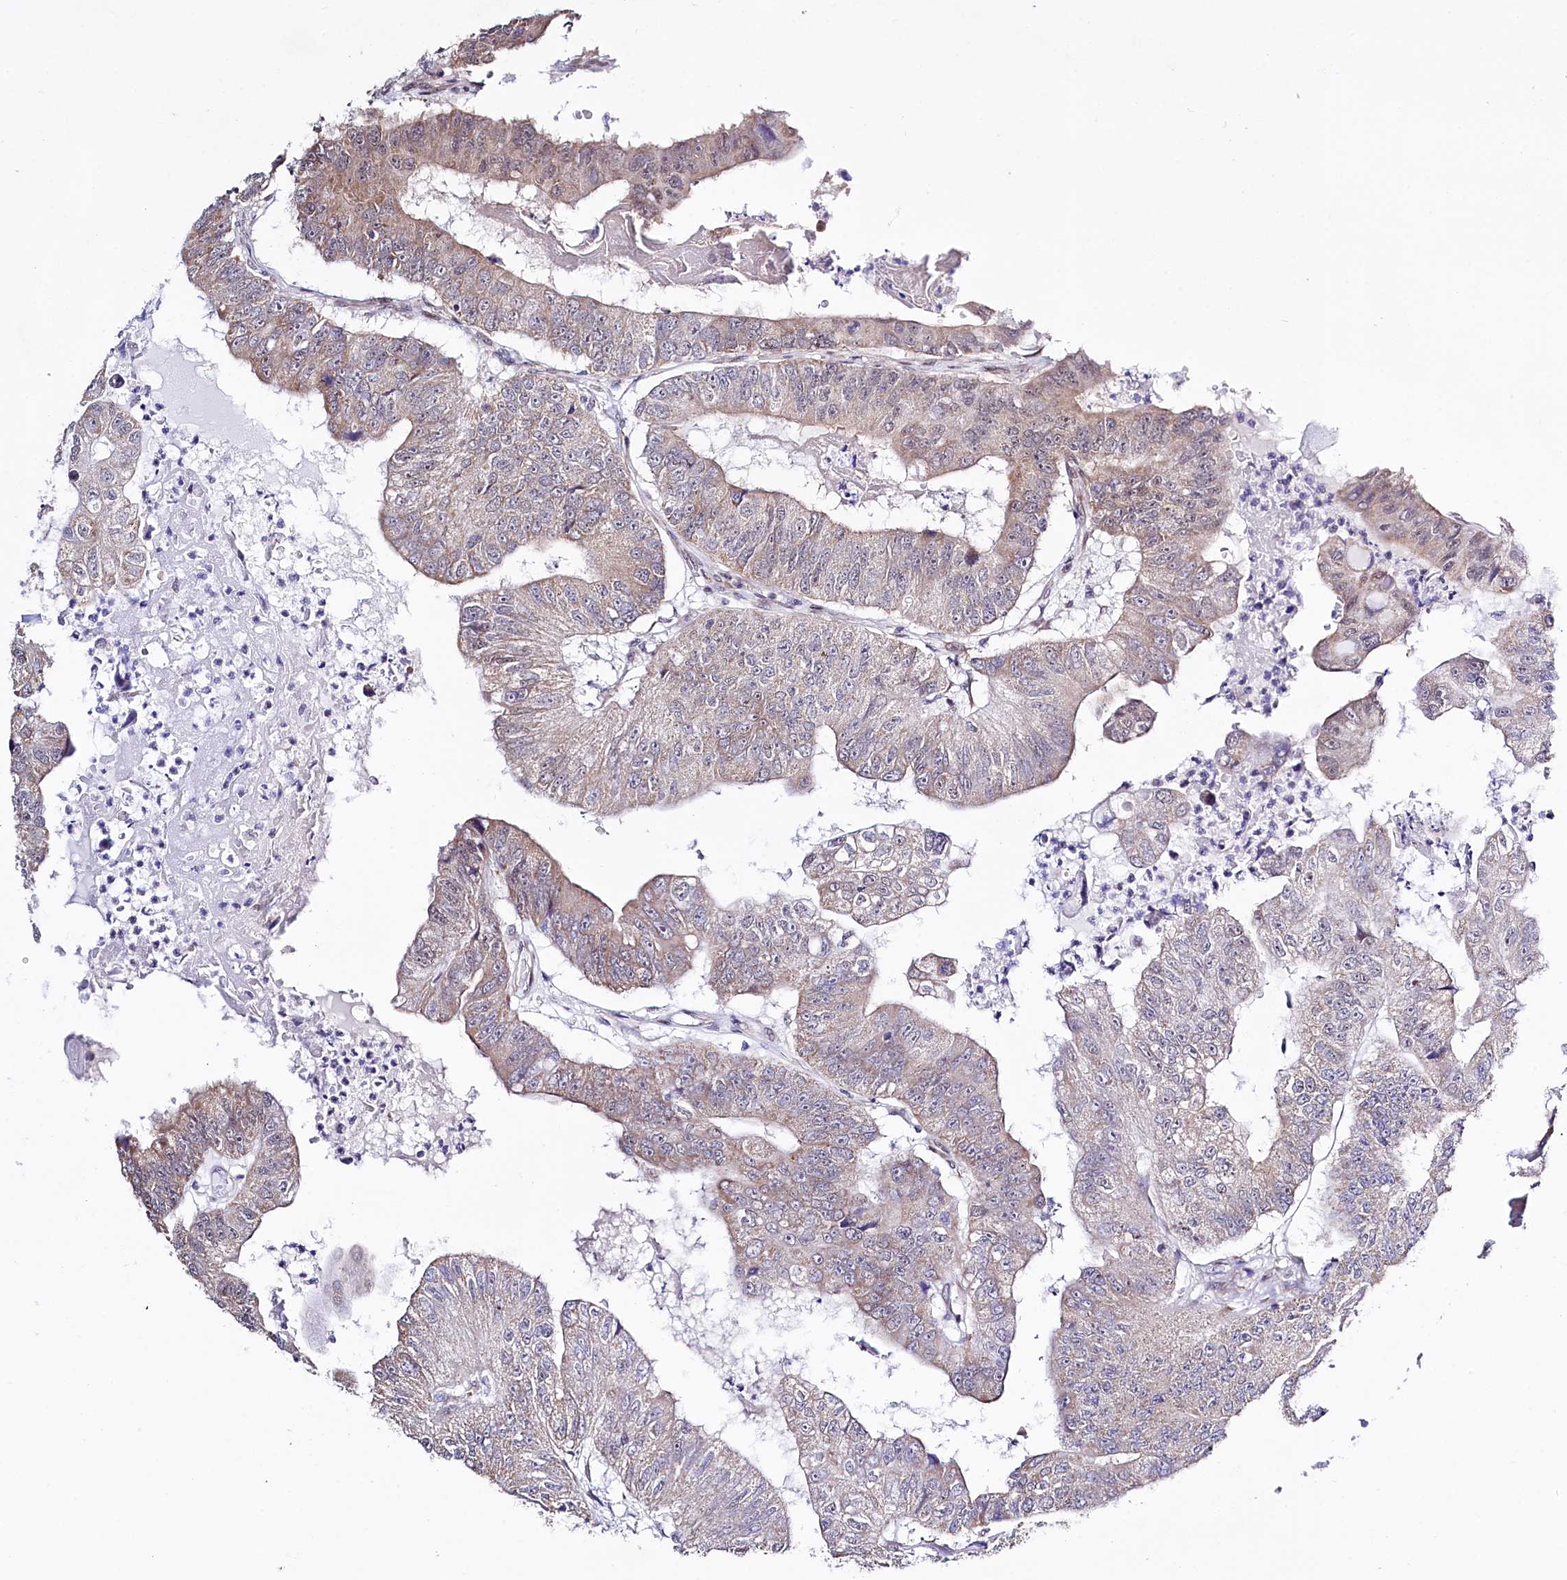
{"staining": {"intensity": "weak", "quantity": "25%-75%", "location": "cytoplasmic/membranous,nuclear"}, "tissue": "colorectal cancer", "cell_type": "Tumor cells", "image_type": "cancer", "snomed": [{"axis": "morphology", "description": "Adenocarcinoma, NOS"}, {"axis": "topography", "description": "Colon"}], "caption": "Immunohistochemical staining of adenocarcinoma (colorectal) demonstrates low levels of weak cytoplasmic/membranous and nuclear protein positivity in about 25%-75% of tumor cells. The protein is stained brown, and the nuclei are stained in blue (DAB IHC with brightfield microscopy, high magnification).", "gene": "SPATS2", "patient": {"sex": "female", "age": 67}}